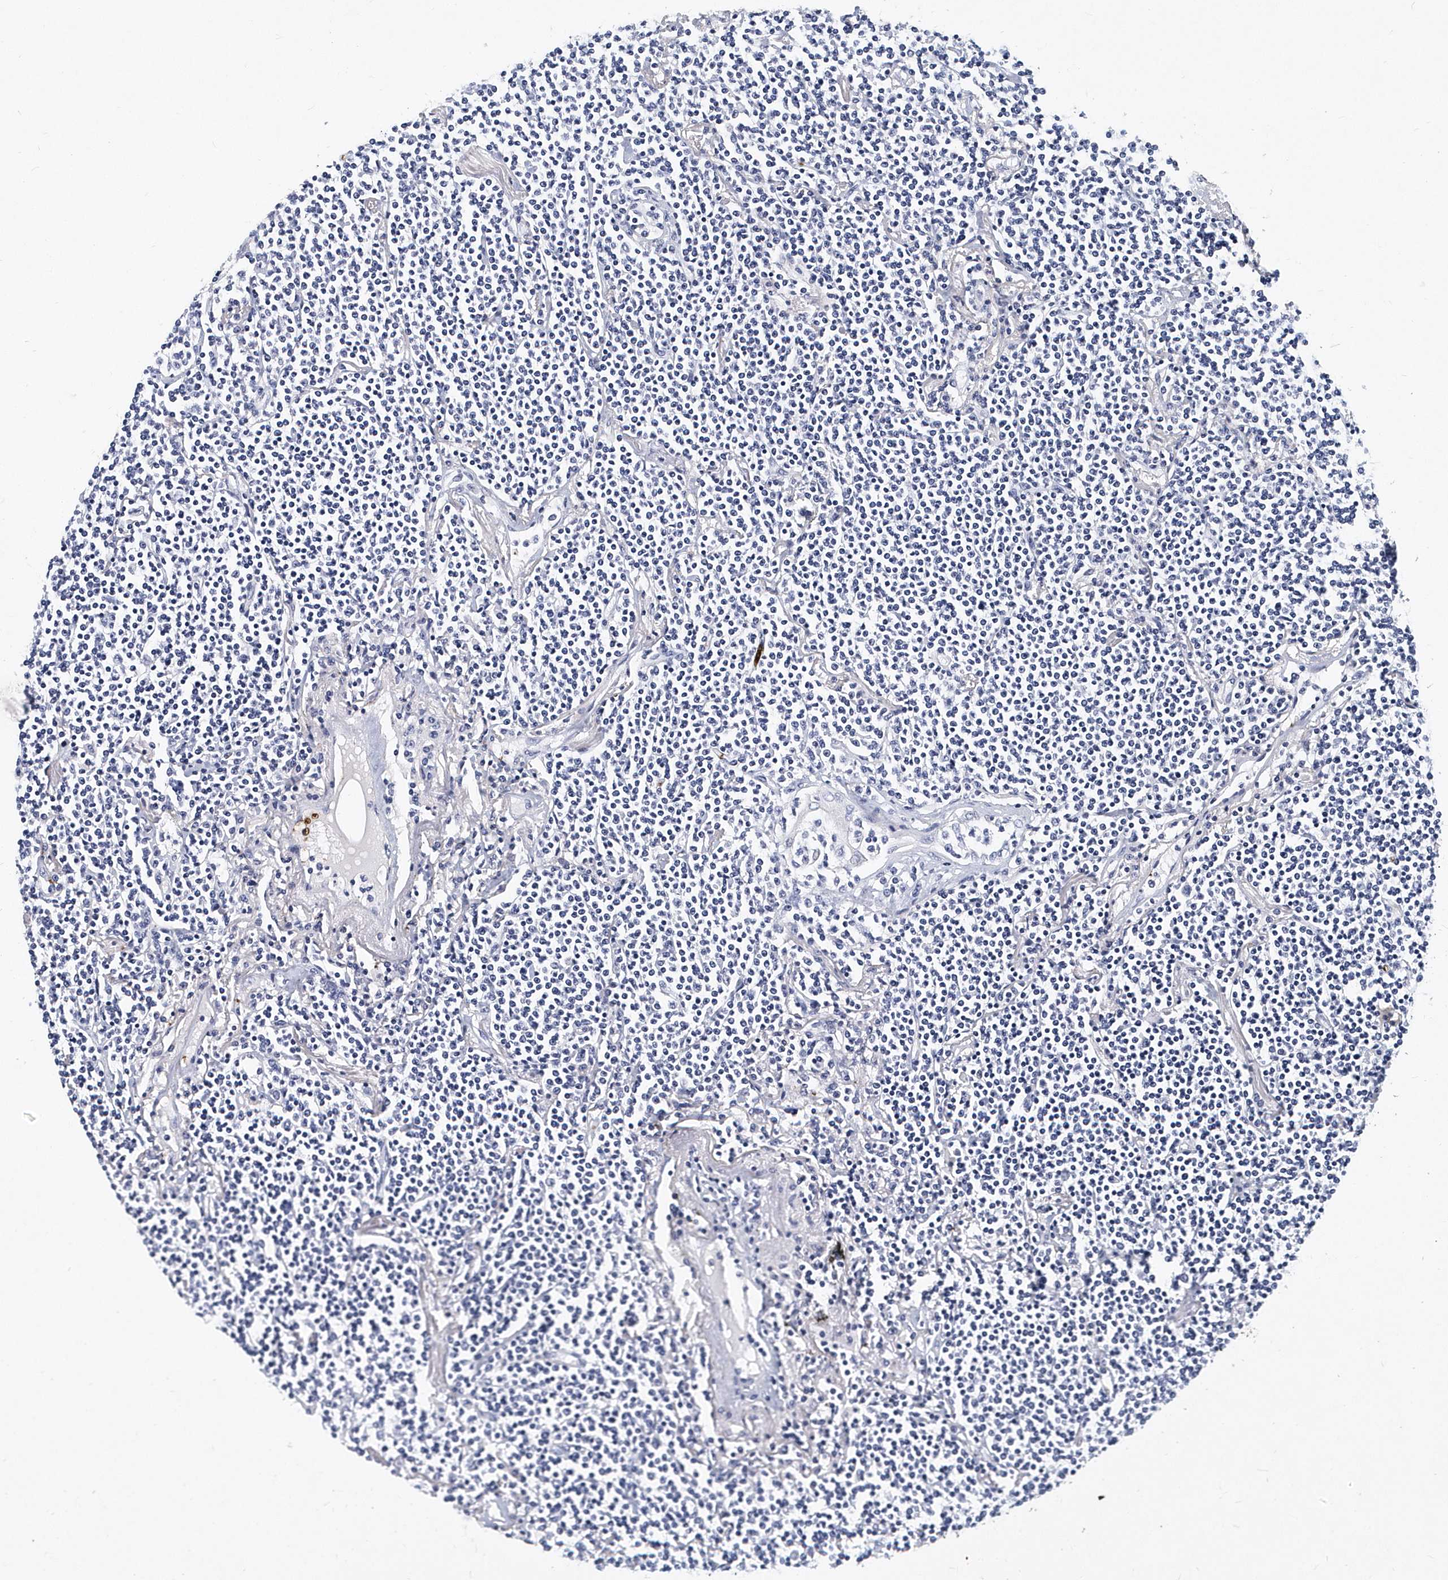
{"staining": {"intensity": "negative", "quantity": "none", "location": "none"}, "tissue": "lymphoma", "cell_type": "Tumor cells", "image_type": "cancer", "snomed": [{"axis": "morphology", "description": "Malignant lymphoma, non-Hodgkin's type, Low grade"}, {"axis": "topography", "description": "Lung"}], "caption": "DAB (3,3'-diaminobenzidine) immunohistochemical staining of malignant lymphoma, non-Hodgkin's type (low-grade) displays no significant staining in tumor cells.", "gene": "ITGA2B", "patient": {"sex": "female", "age": 71}}